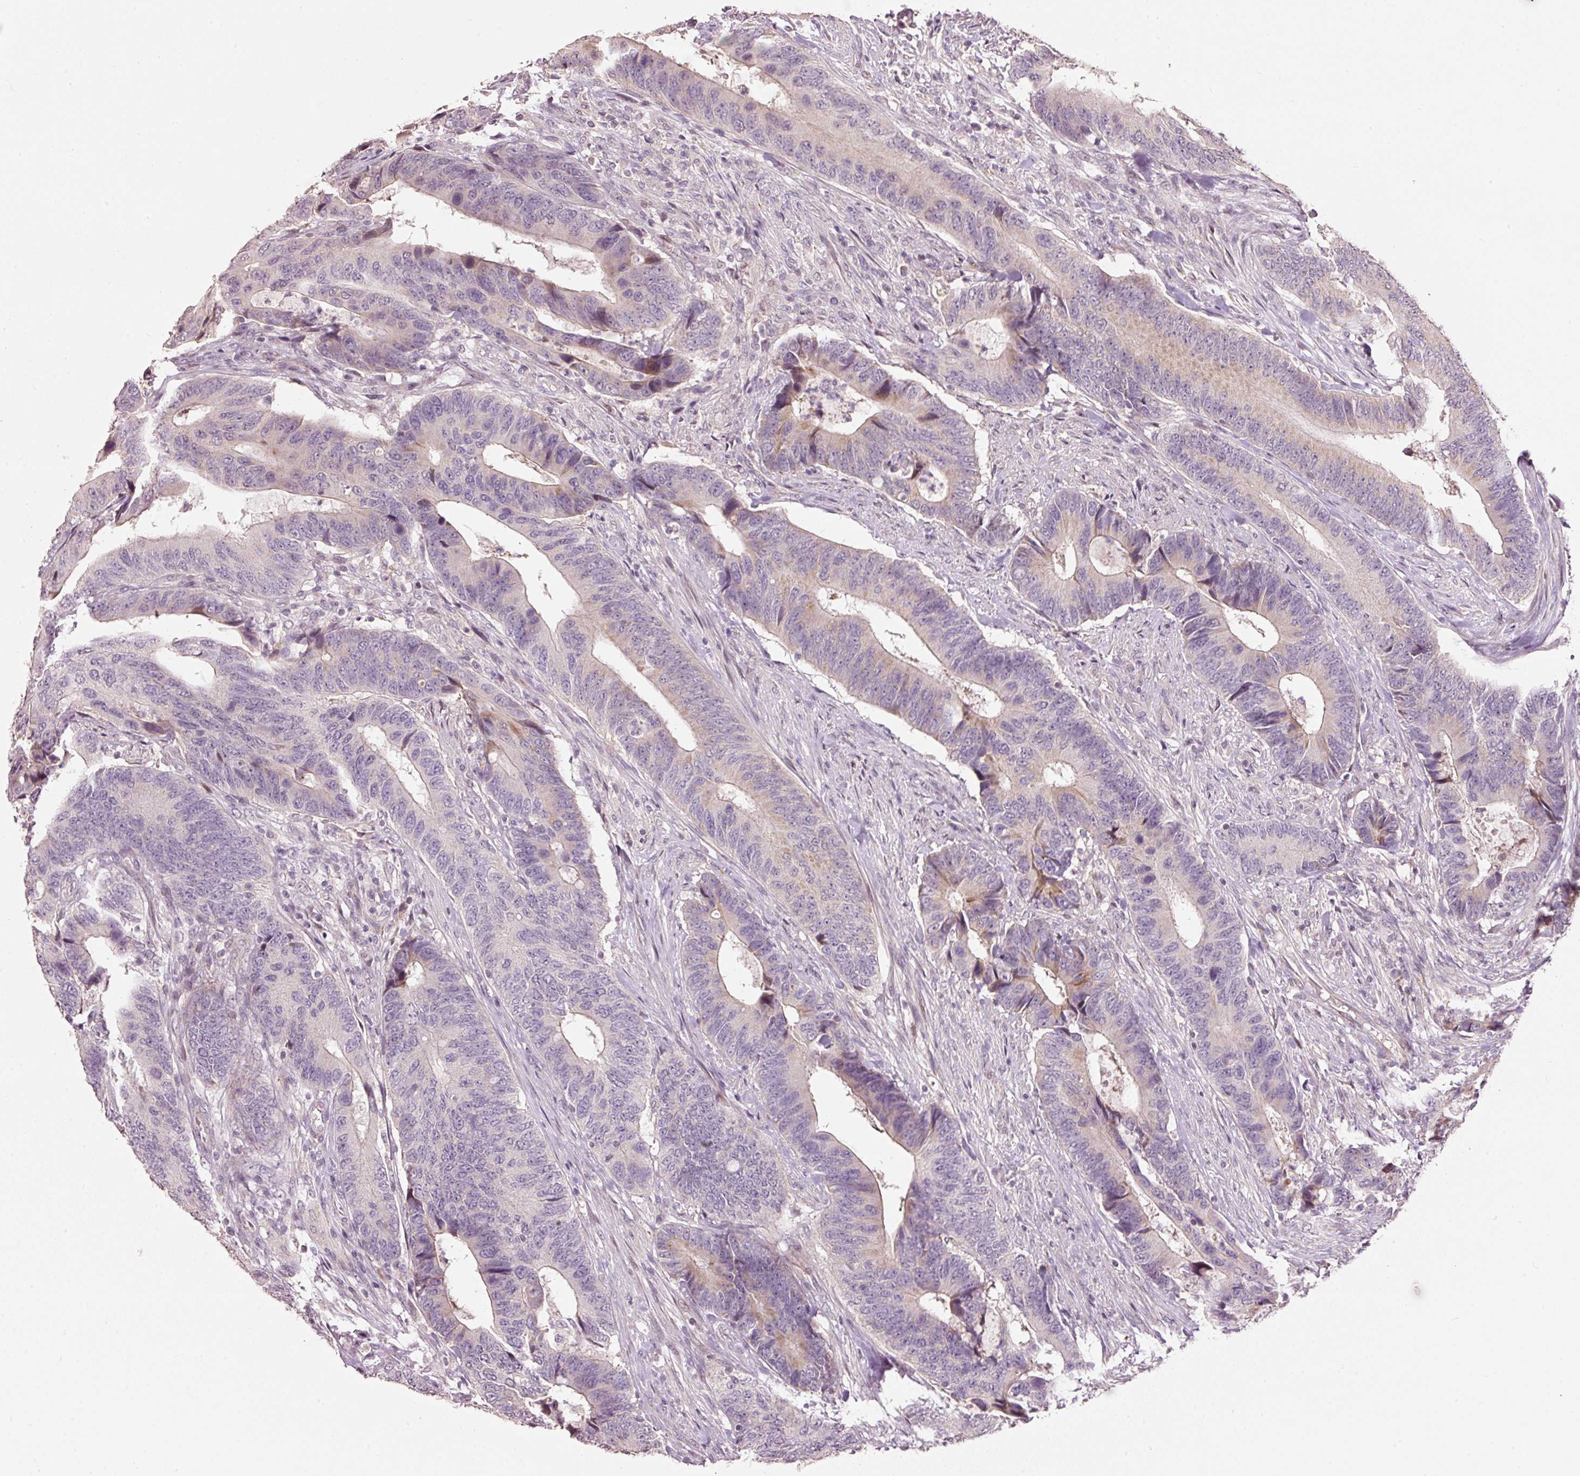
{"staining": {"intensity": "weak", "quantity": "<25%", "location": "cytoplasmic/membranous"}, "tissue": "colorectal cancer", "cell_type": "Tumor cells", "image_type": "cancer", "snomed": [{"axis": "morphology", "description": "Adenocarcinoma, NOS"}, {"axis": "topography", "description": "Colon"}], "caption": "Colorectal cancer was stained to show a protein in brown. There is no significant staining in tumor cells.", "gene": "TOB2", "patient": {"sex": "male", "age": 87}}